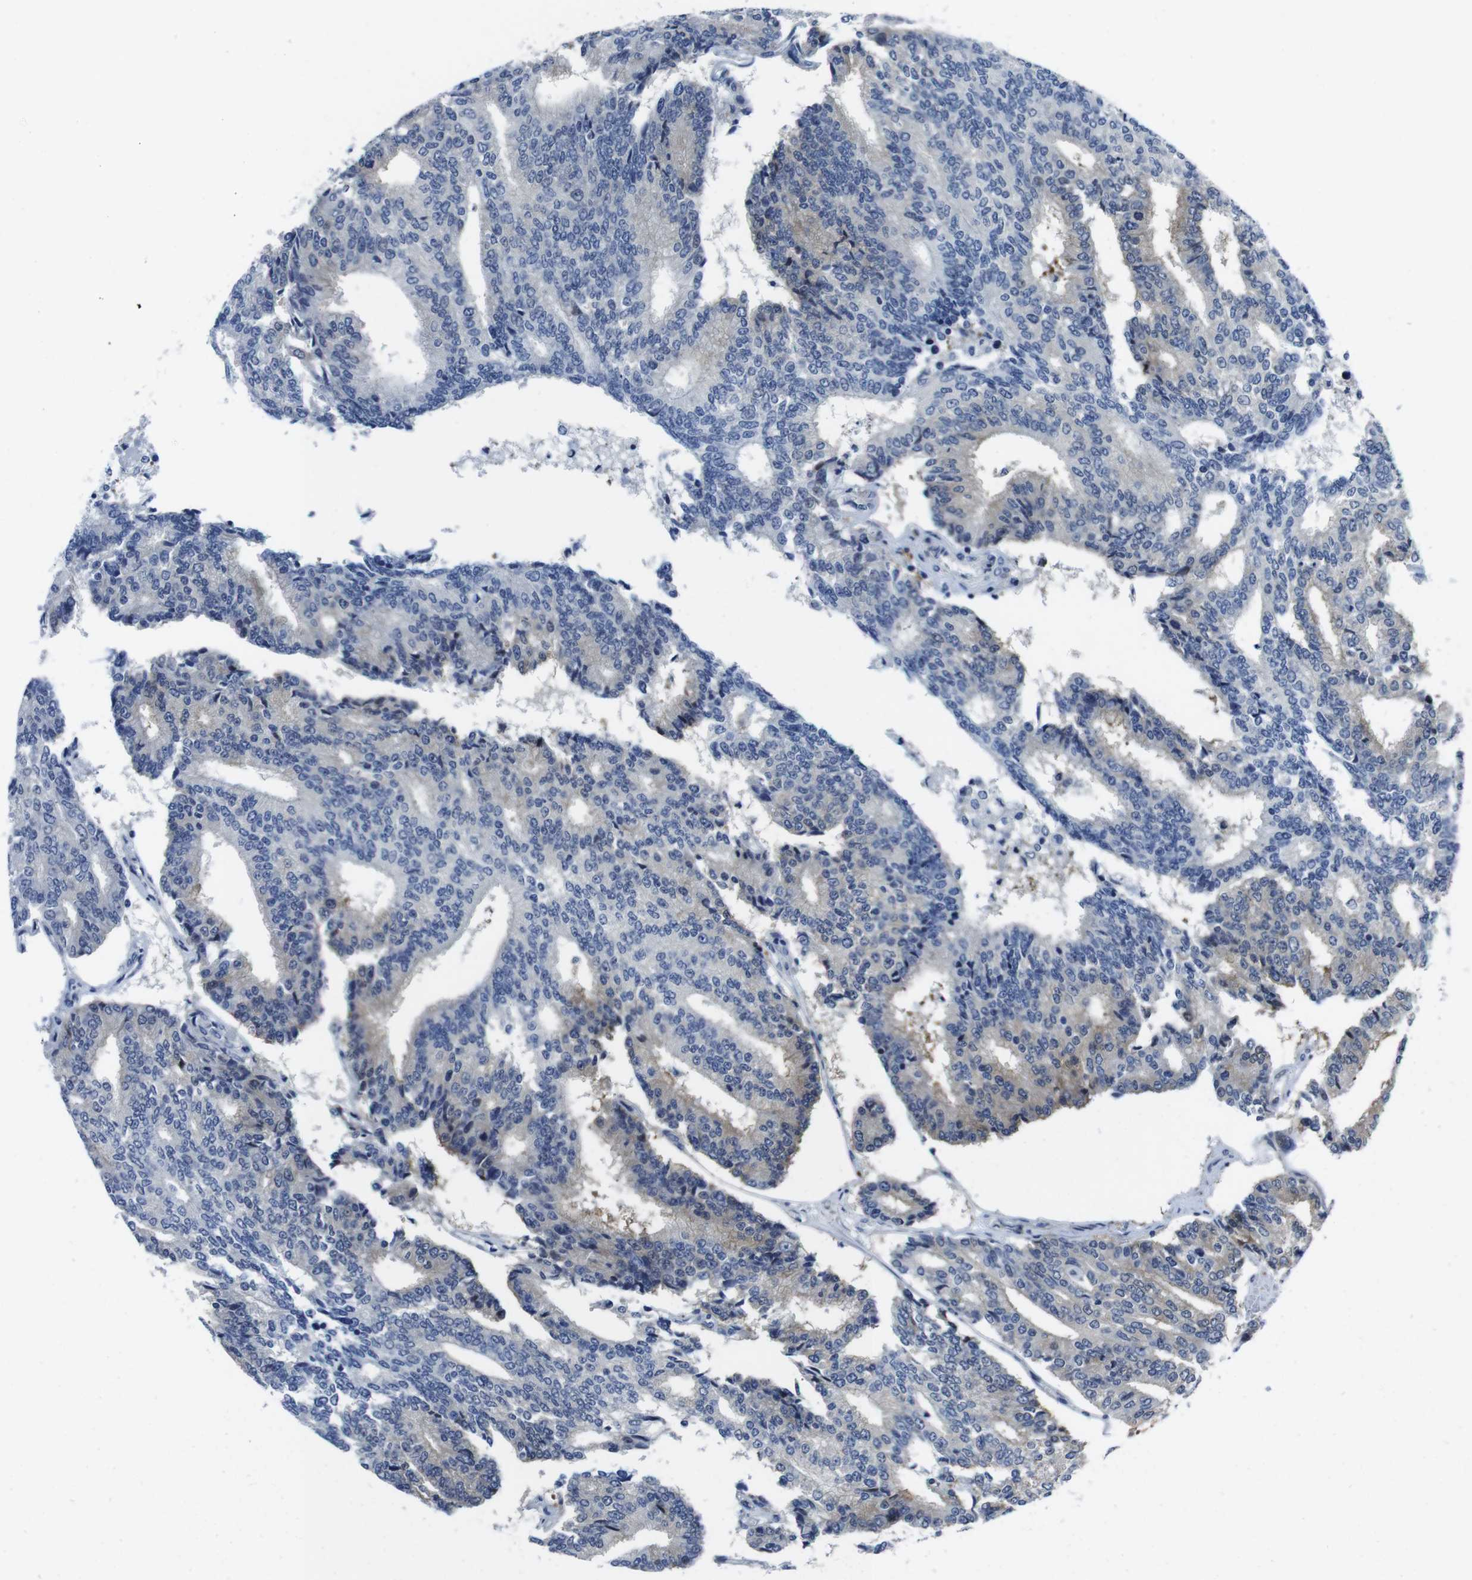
{"staining": {"intensity": "weak", "quantity": "<25%", "location": "cytoplasmic/membranous"}, "tissue": "prostate cancer", "cell_type": "Tumor cells", "image_type": "cancer", "snomed": [{"axis": "morphology", "description": "Adenocarcinoma, High grade"}, {"axis": "topography", "description": "Prostate"}], "caption": "A histopathology image of human prostate cancer is negative for staining in tumor cells.", "gene": "EIF4A1", "patient": {"sex": "male", "age": 55}}